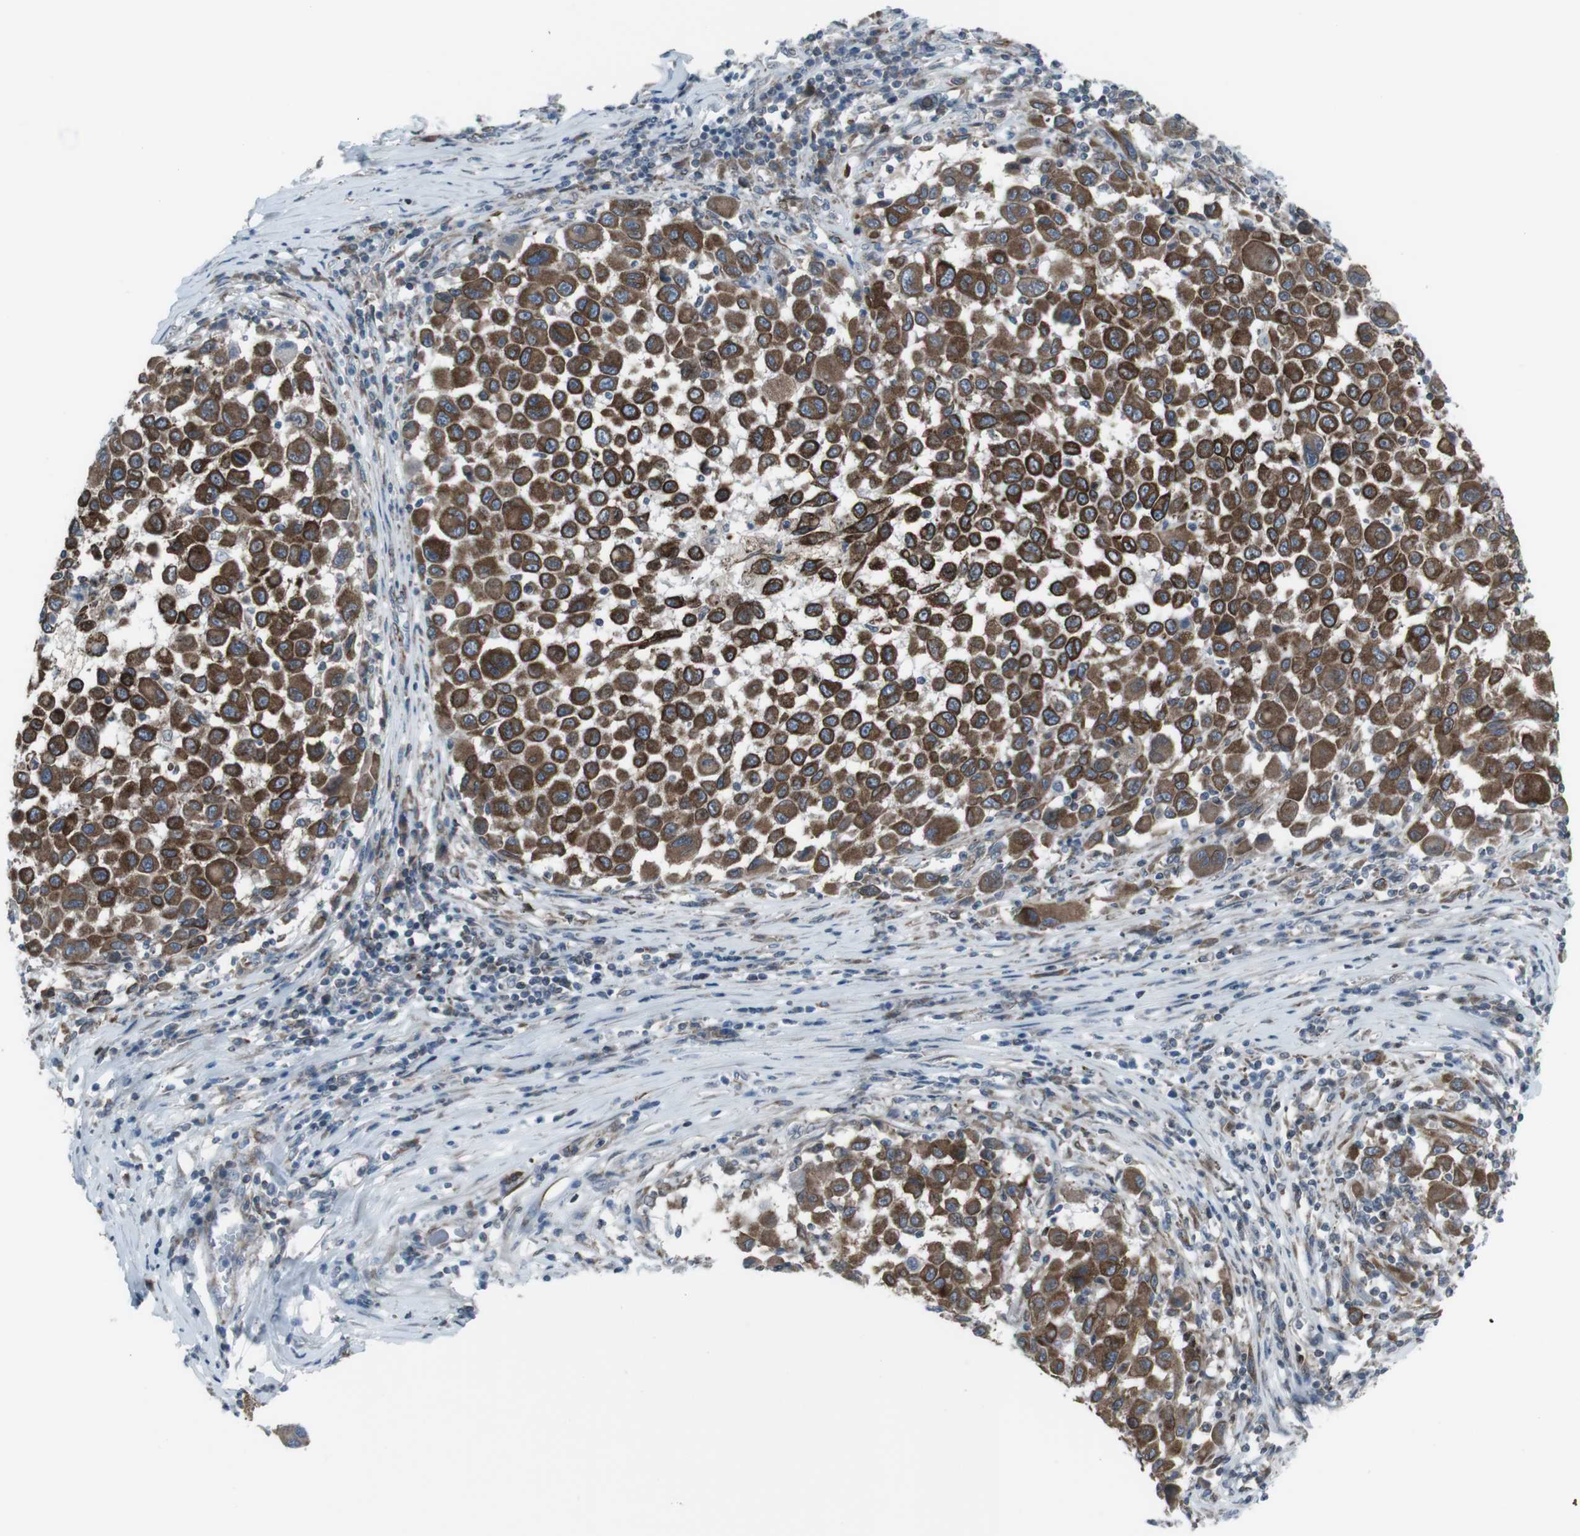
{"staining": {"intensity": "moderate", "quantity": ">75%", "location": "cytoplasmic/membranous"}, "tissue": "melanoma", "cell_type": "Tumor cells", "image_type": "cancer", "snomed": [{"axis": "morphology", "description": "Malignant melanoma, Metastatic site"}, {"axis": "topography", "description": "Lymph node"}], "caption": "Malignant melanoma (metastatic site) was stained to show a protein in brown. There is medium levels of moderate cytoplasmic/membranous positivity in about >75% of tumor cells.", "gene": "LNPK", "patient": {"sex": "male", "age": 61}}